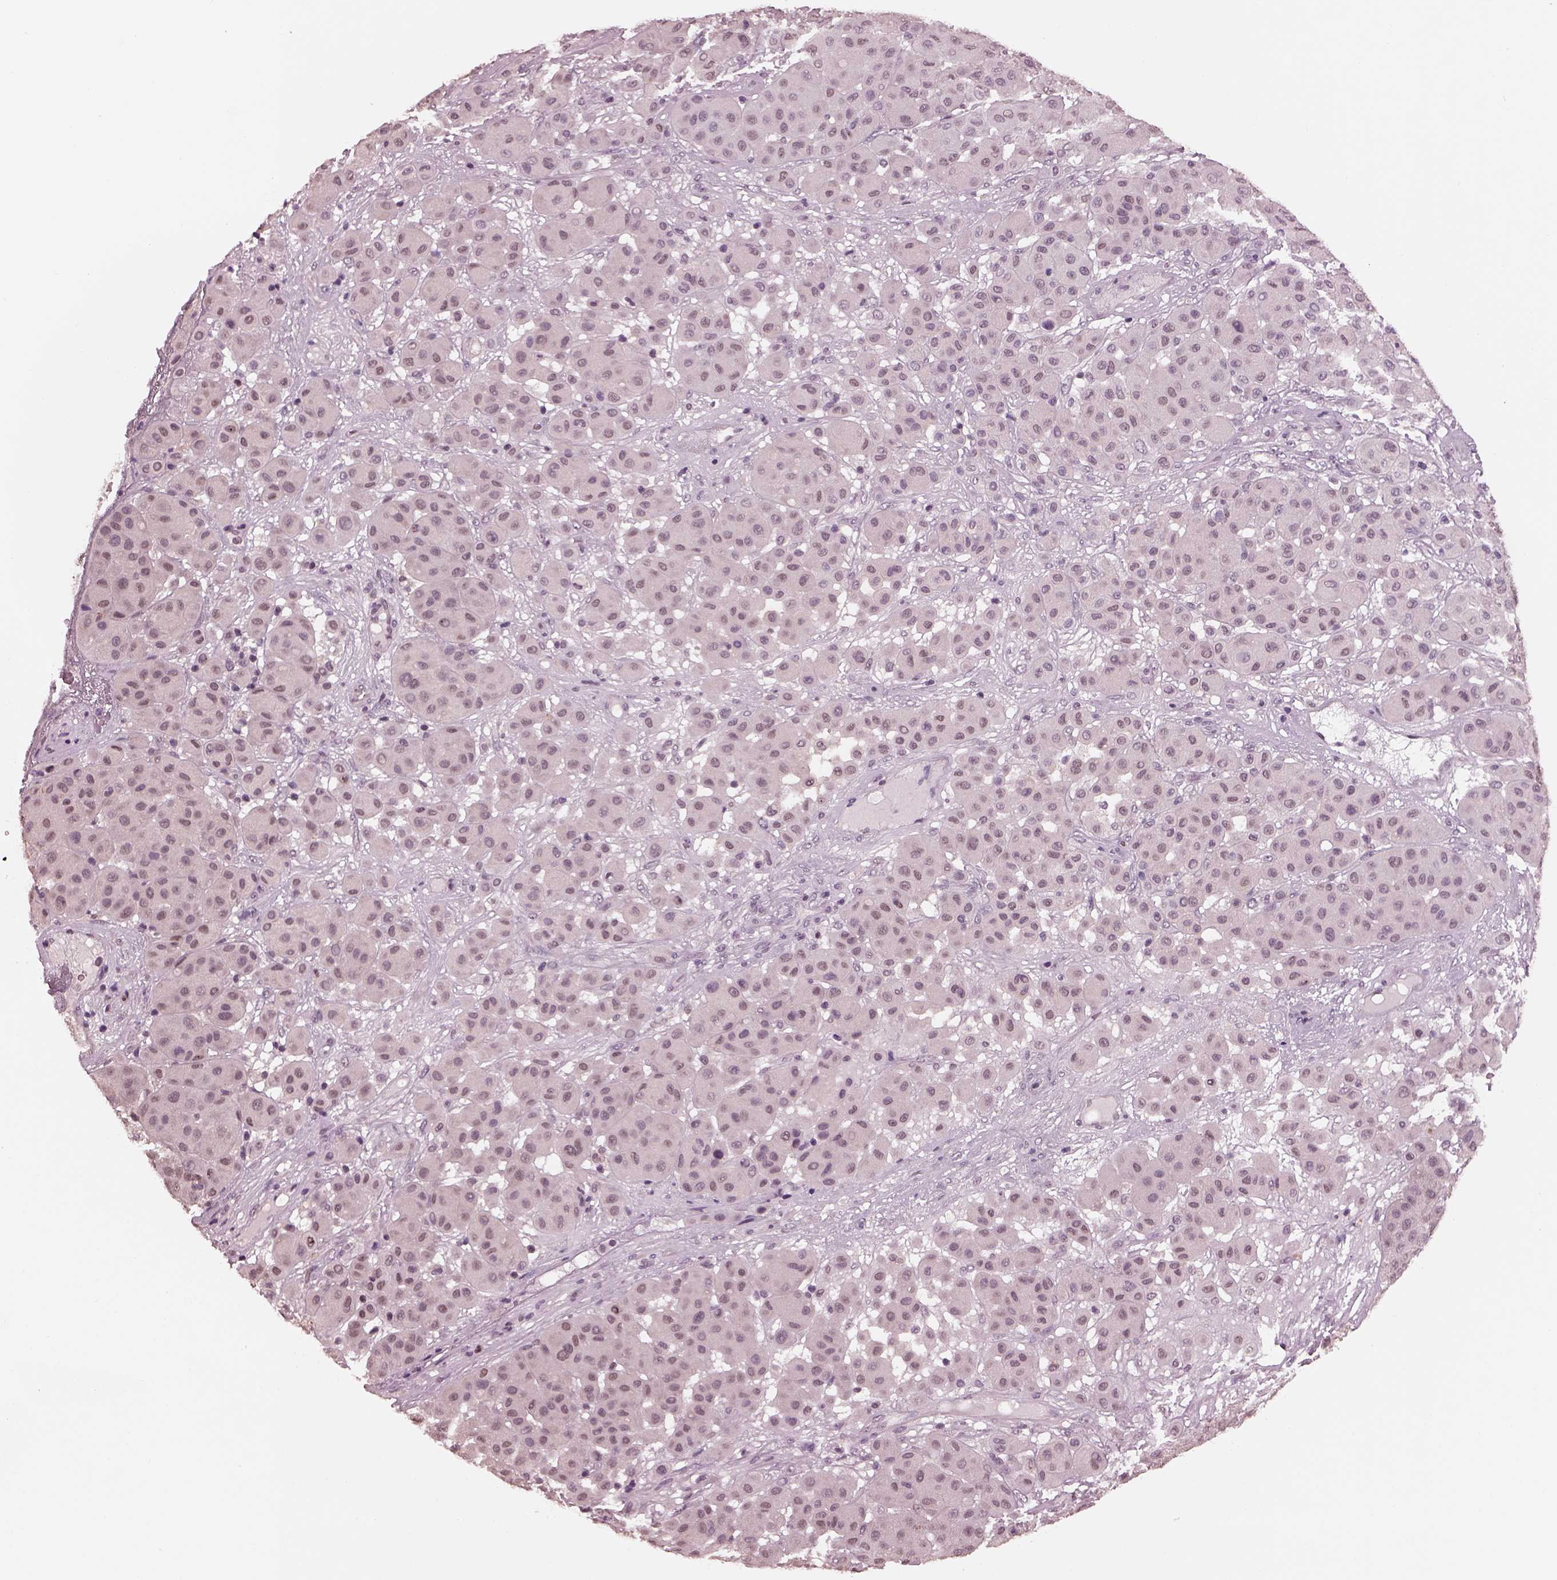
{"staining": {"intensity": "negative", "quantity": "none", "location": "none"}, "tissue": "melanoma", "cell_type": "Tumor cells", "image_type": "cancer", "snomed": [{"axis": "morphology", "description": "Malignant melanoma, Metastatic site"}, {"axis": "topography", "description": "Smooth muscle"}], "caption": "An IHC photomicrograph of malignant melanoma (metastatic site) is shown. There is no staining in tumor cells of malignant melanoma (metastatic site). (DAB (3,3'-diaminobenzidine) IHC, high magnification).", "gene": "TSKS", "patient": {"sex": "male", "age": 41}}